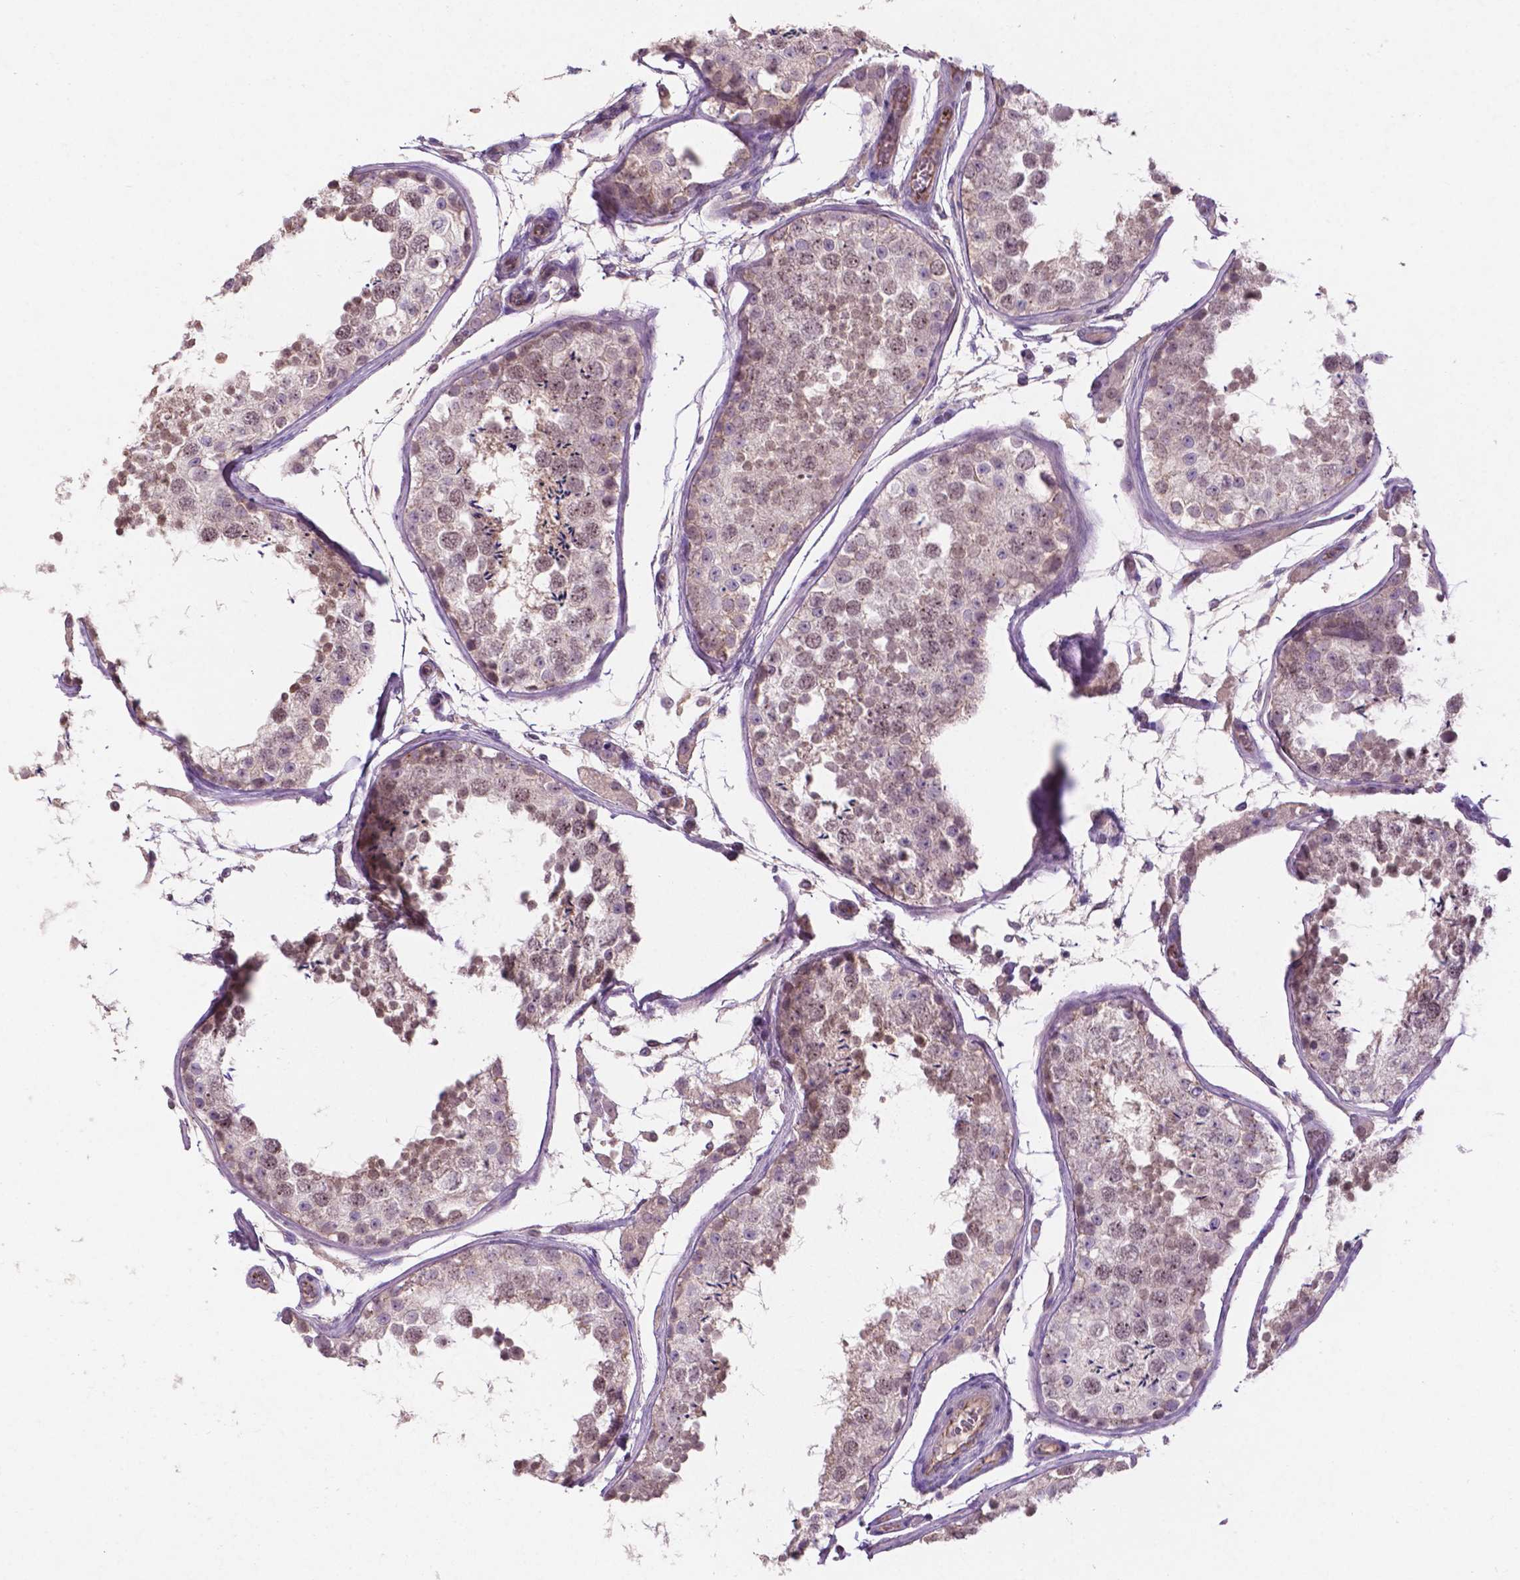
{"staining": {"intensity": "weak", "quantity": "25%-75%", "location": "nuclear"}, "tissue": "testis", "cell_type": "Cells in seminiferous ducts", "image_type": "normal", "snomed": [{"axis": "morphology", "description": "Normal tissue, NOS"}, {"axis": "topography", "description": "Testis"}], "caption": "Immunohistochemical staining of normal testis demonstrates weak nuclear protein staining in approximately 25%-75% of cells in seminiferous ducts.", "gene": "ARL5C", "patient": {"sex": "male", "age": 29}}